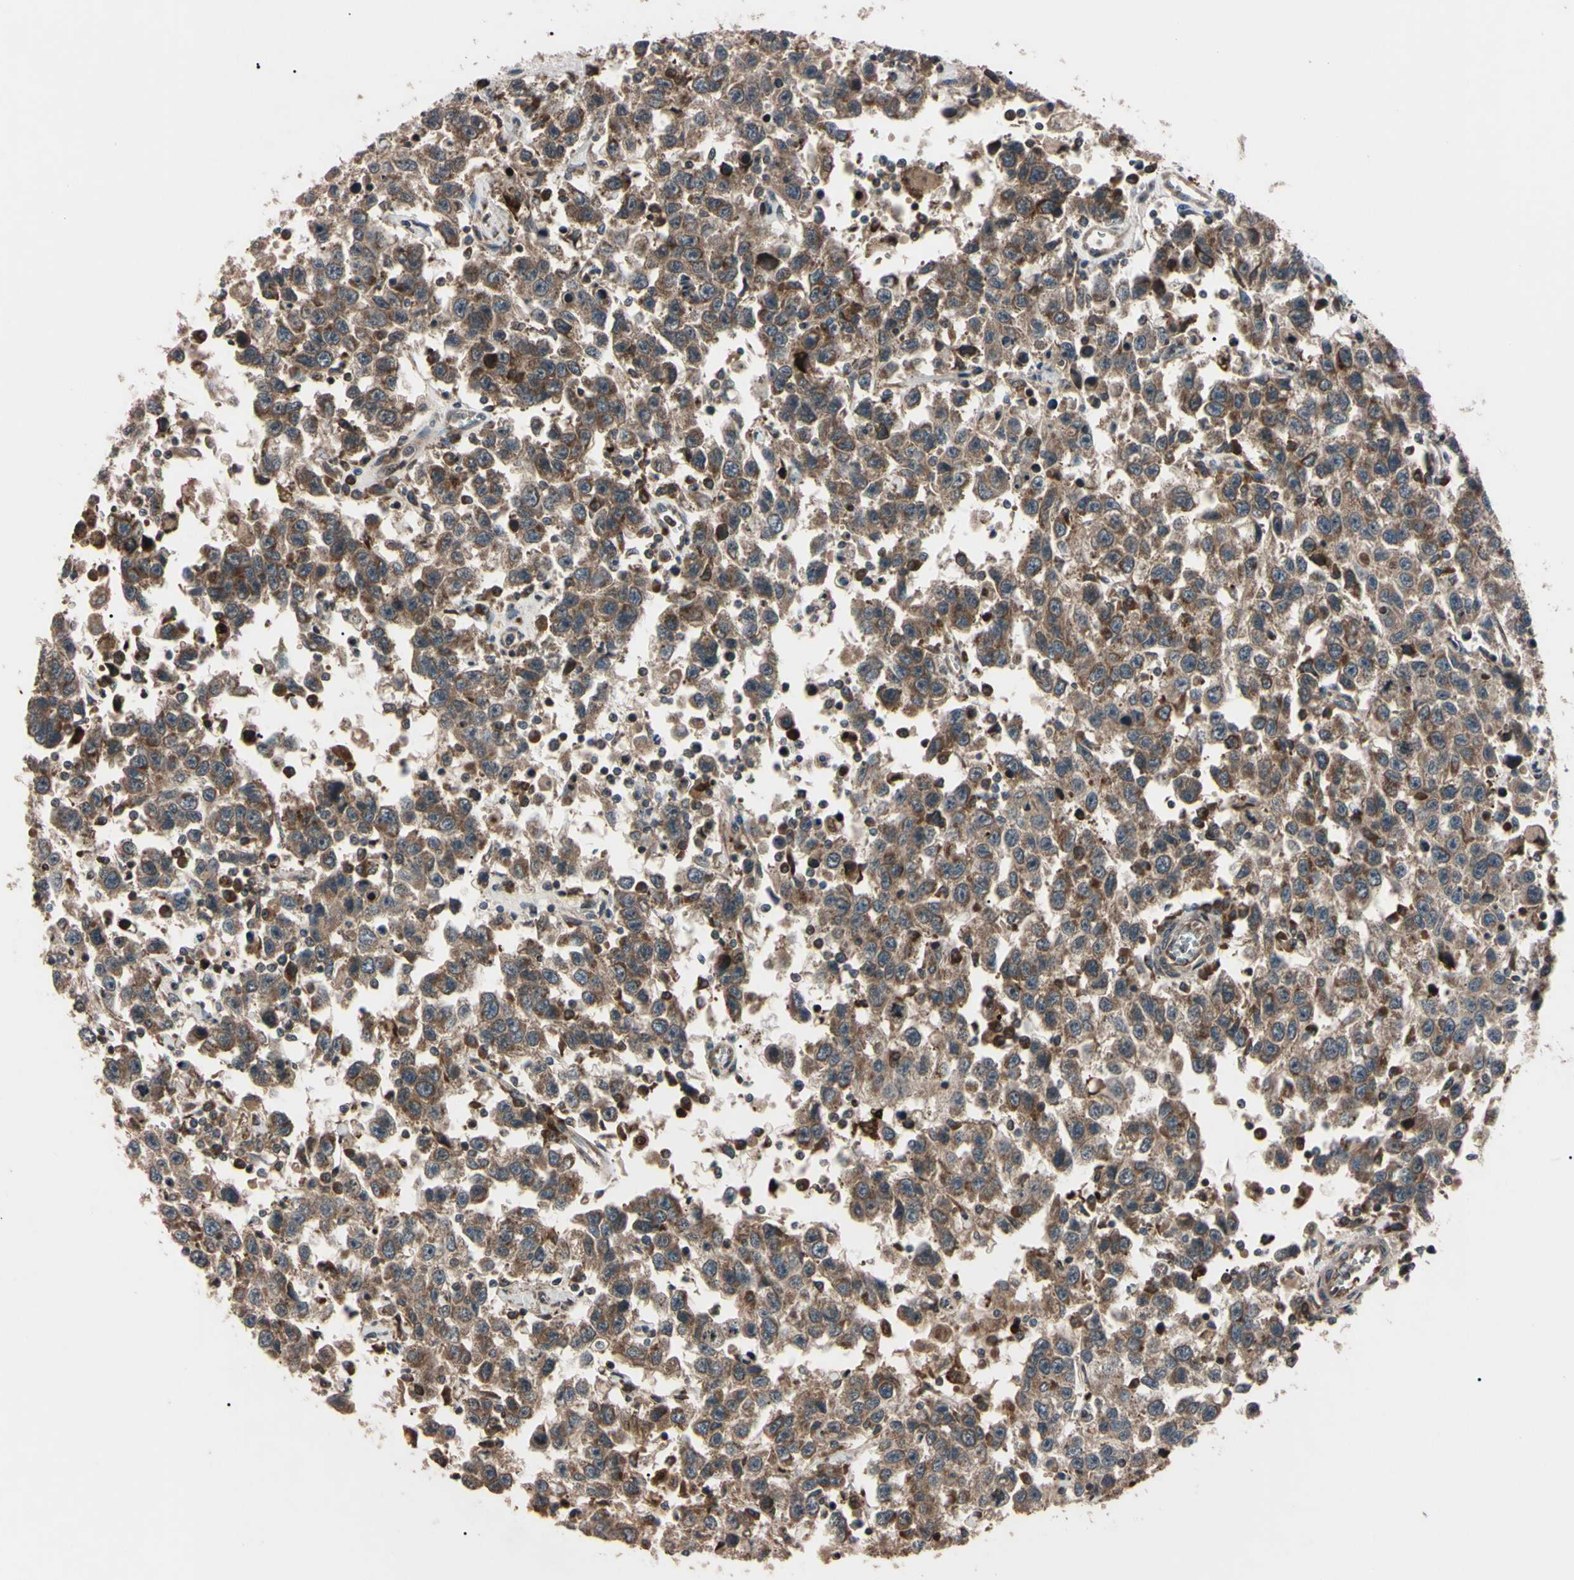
{"staining": {"intensity": "moderate", "quantity": ">75%", "location": "cytoplasmic/membranous"}, "tissue": "testis cancer", "cell_type": "Tumor cells", "image_type": "cancer", "snomed": [{"axis": "morphology", "description": "Seminoma, NOS"}, {"axis": "topography", "description": "Testis"}], "caption": "A medium amount of moderate cytoplasmic/membranous positivity is seen in approximately >75% of tumor cells in testis cancer tissue.", "gene": "GUCY1B1", "patient": {"sex": "male", "age": 41}}